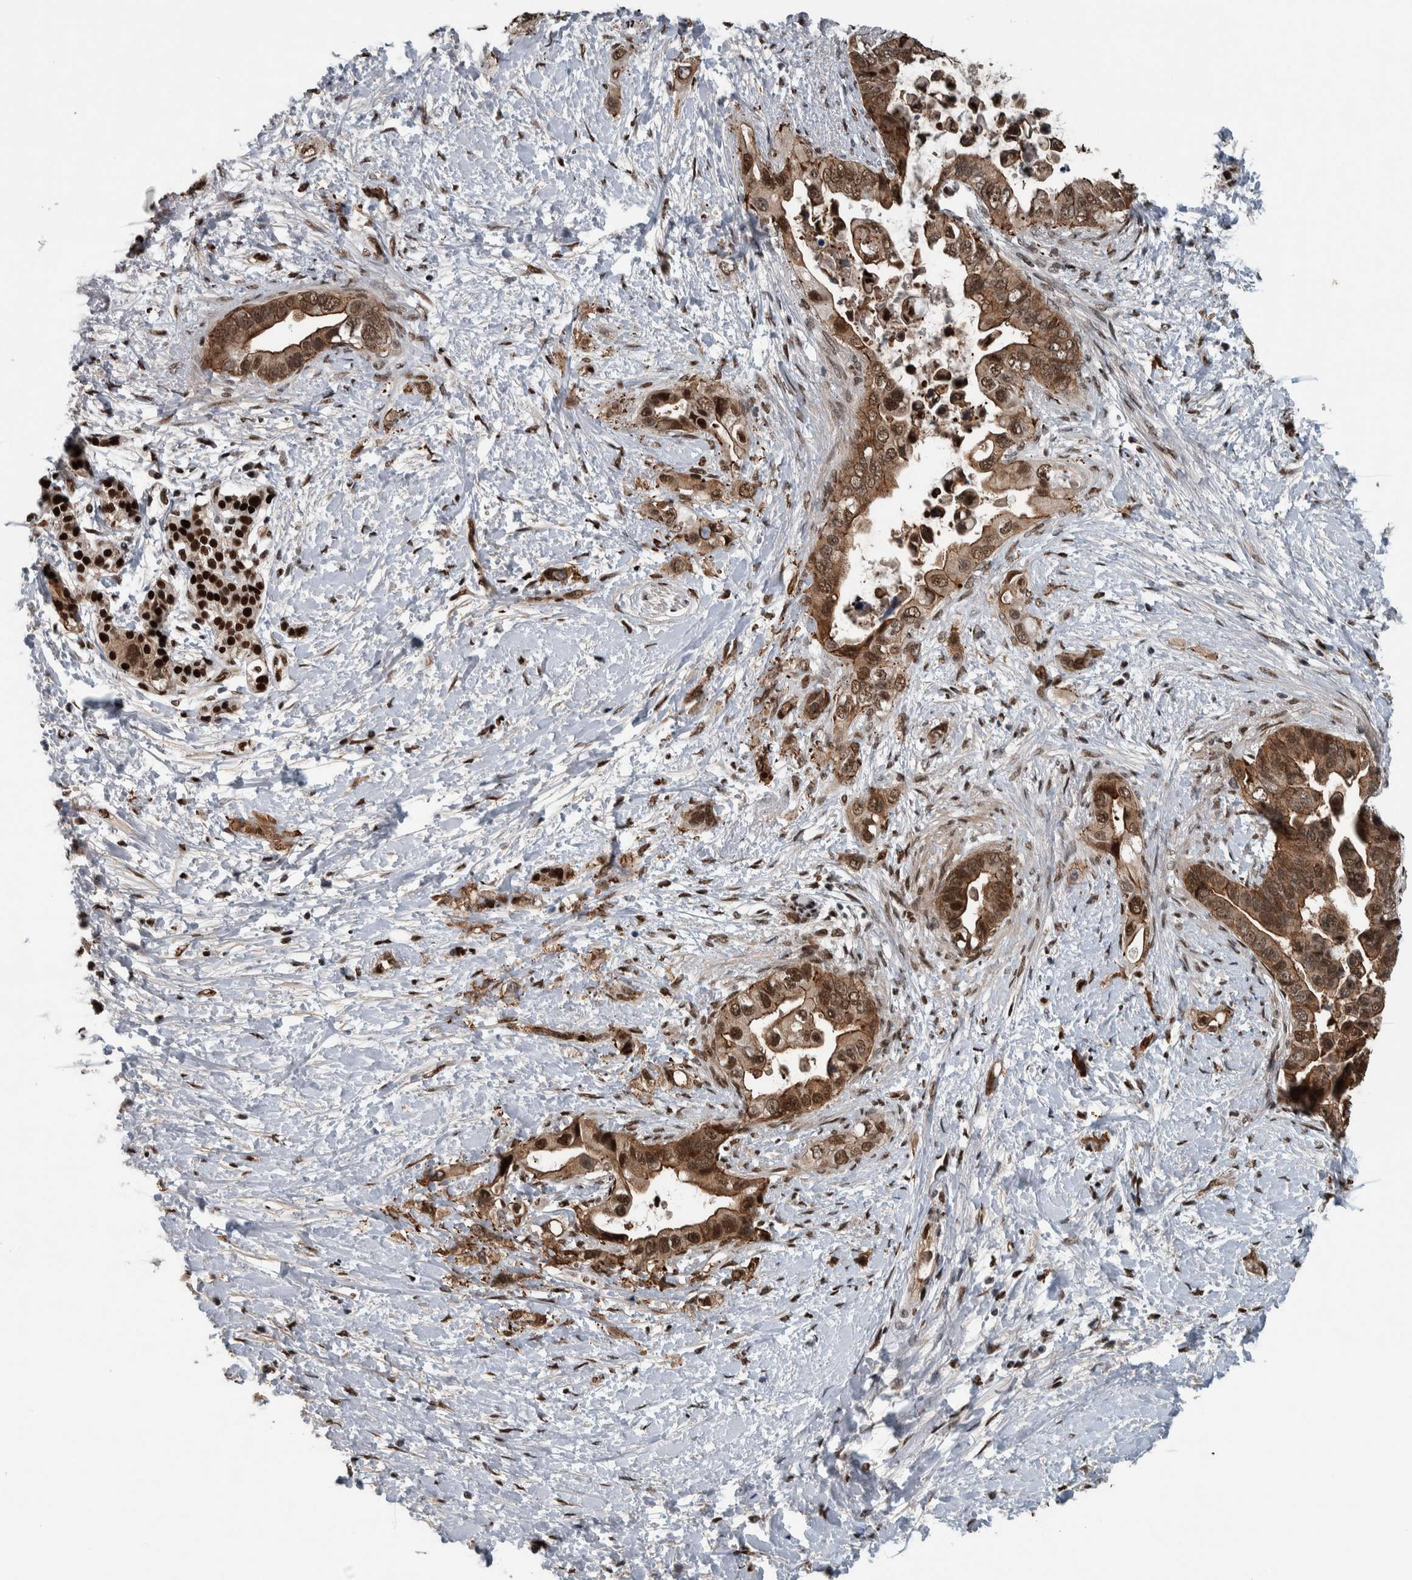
{"staining": {"intensity": "moderate", "quantity": ">75%", "location": "cytoplasmic/membranous,nuclear"}, "tissue": "pancreatic cancer", "cell_type": "Tumor cells", "image_type": "cancer", "snomed": [{"axis": "morphology", "description": "Adenocarcinoma, NOS"}, {"axis": "topography", "description": "Pancreas"}], "caption": "Human pancreatic cancer (adenocarcinoma) stained with a protein marker reveals moderate staining in tumor cells.", "gene": "FAM135B", "patient": {"sex": "female", "age": 56}}